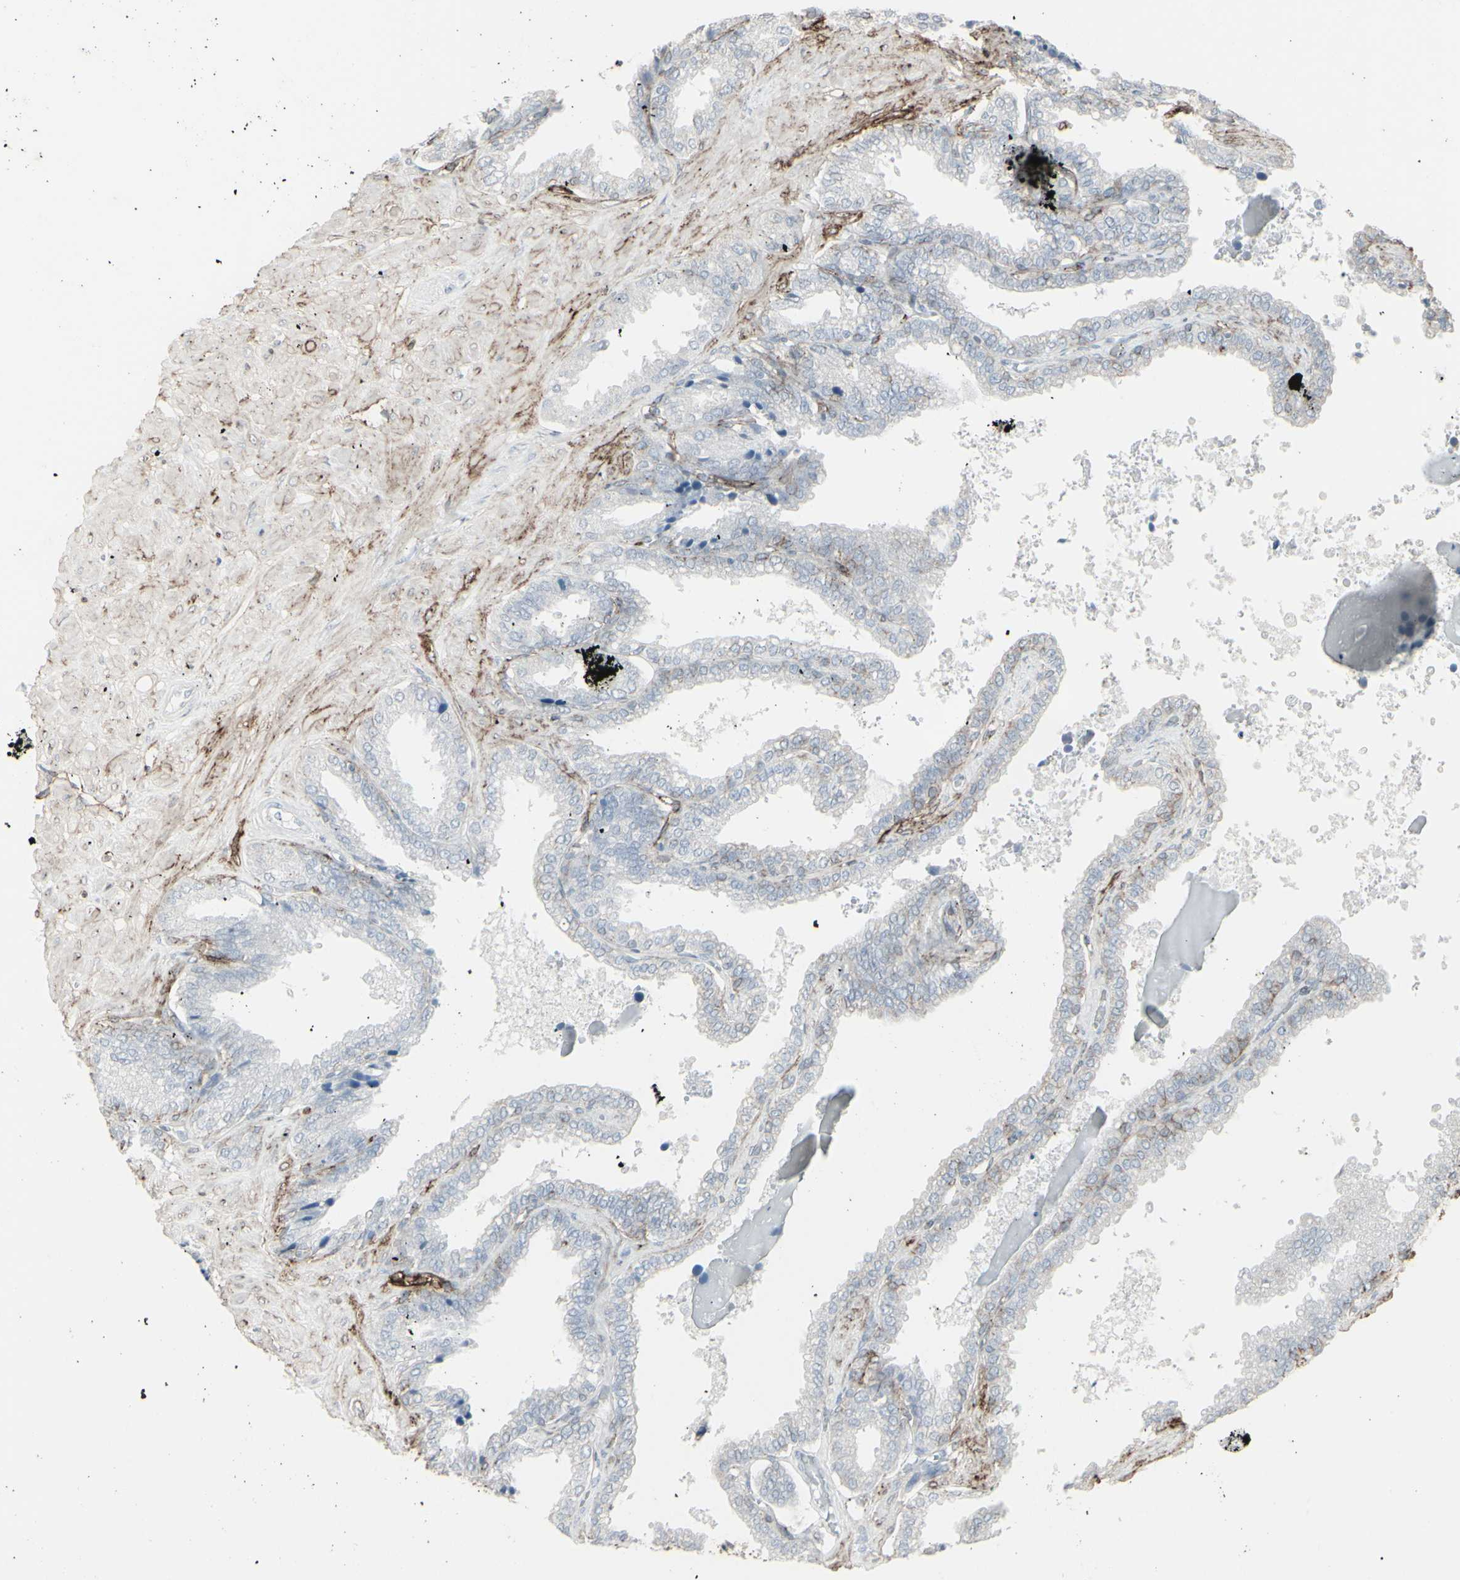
{"staining": {"intensity": "moderate", "quantity": "<25%", "location": "cytoplasmic/membranous"}, "tissue": "seminal vesicle", "cell_type": "Glandular cells", "image_type": "normal", "snomed": [{"axis": "morphology", "description": "Normal tissue, NOS"}, {"axis": "topography", "description": "Seminal veicle"}], "caption": "Immunohistochemical staining of normal human seminal vesicle displays low levels of moderate cytoplasmic/membranous staining in approximately <25% of glandular cells. The staining was performed using DAB (3,3'-diaminobenzidine) to visualize the protein expression in brown, while the nuclei were stained in blue with hematoxylin (Magnification: 20x).", "gene": "GJA1", "patient": {"sex": "male", "age": 46}}